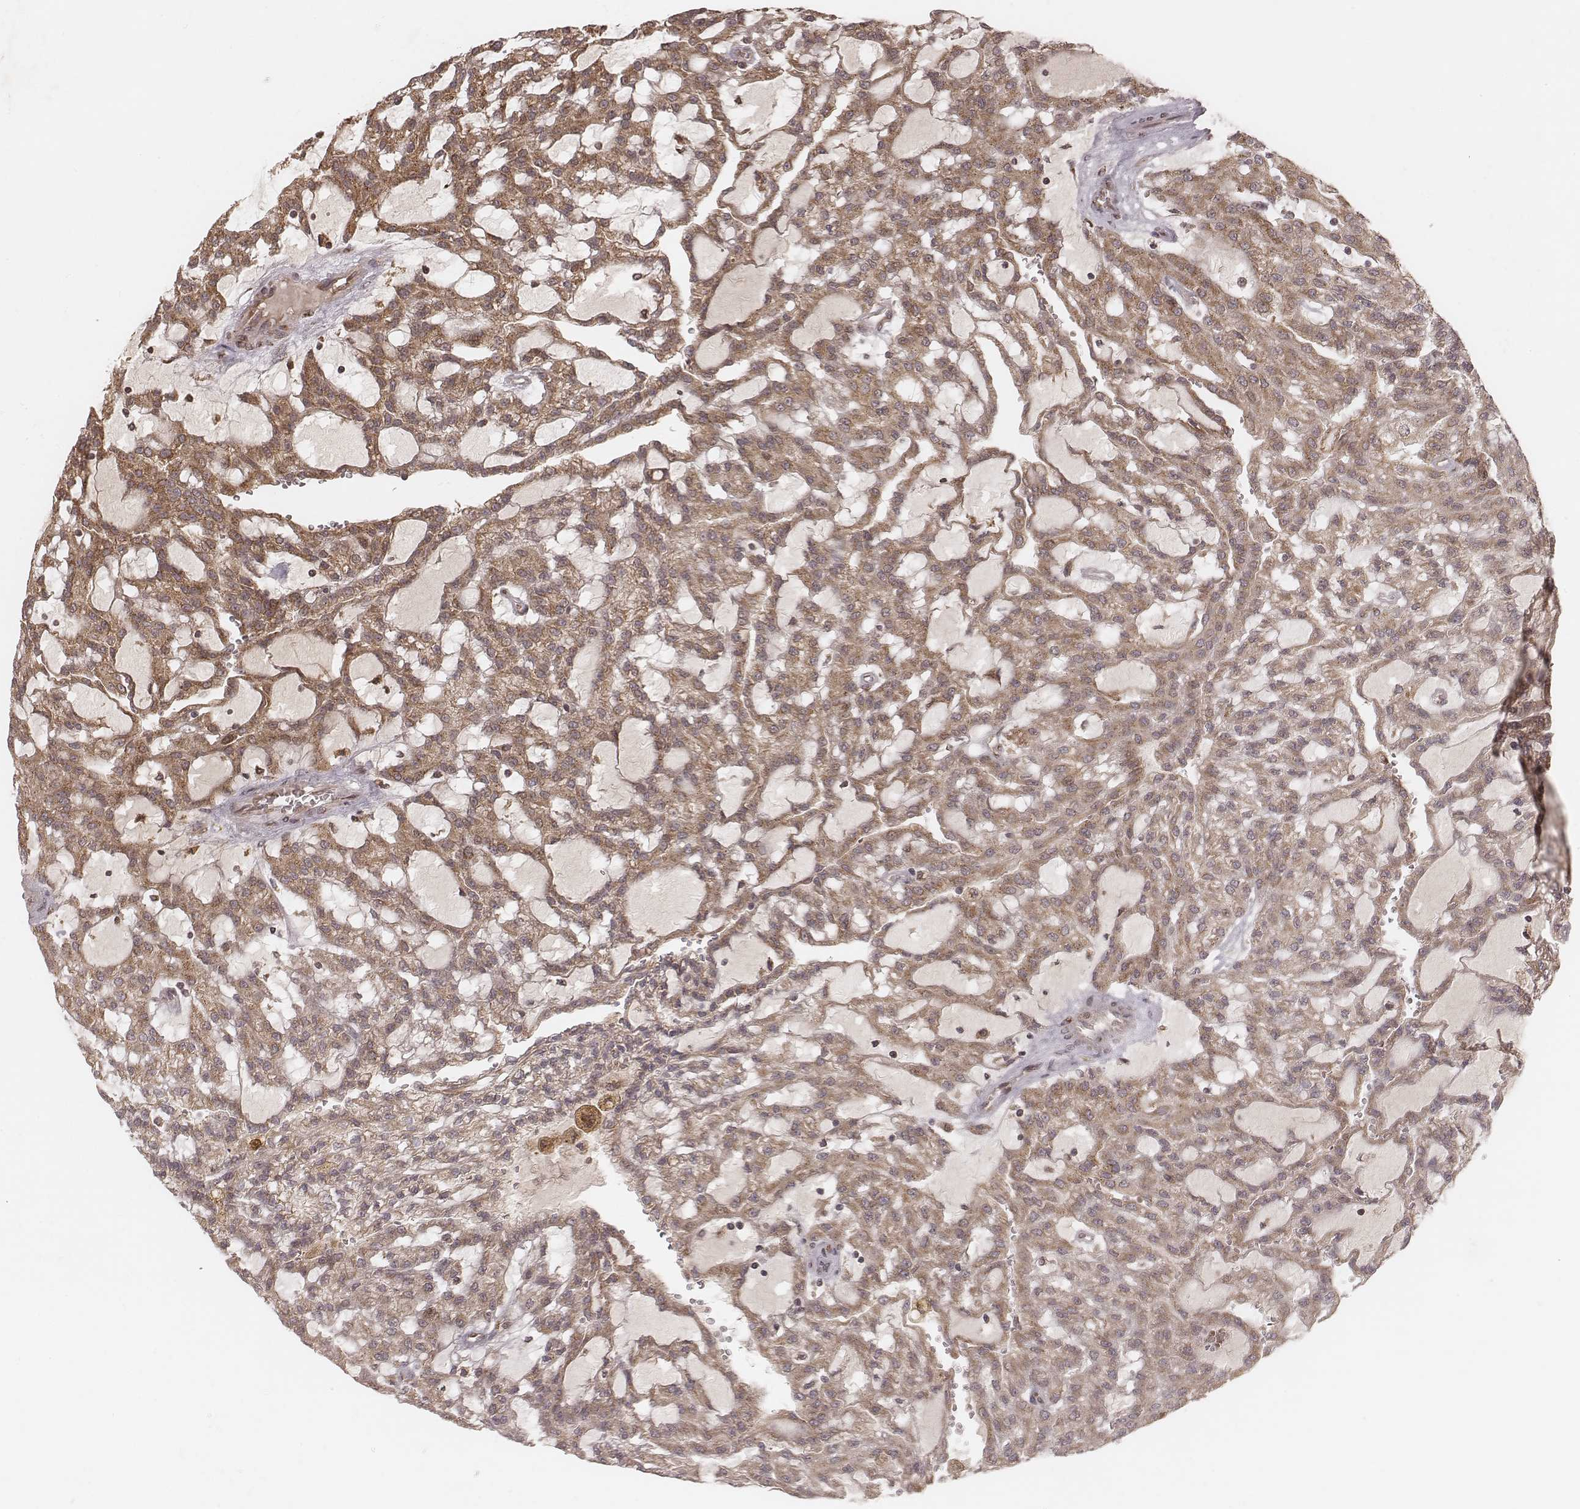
{"staining": {"intensity": "moderate", "quantity": ">75%", "location": "cytoplasmic/membranous"}, "tissue": "renal cancer", "cell_type": "Tumor cells", "image_type": "cancer", "snomed": [{"axis": "morphology", "description": "Adenocarcinoma, NOS"}, {"axis": "topography", "description": "Kidney"}], "caption": "Protein analysis of renal cancer tissue shows moderate cytoplasmic/membranous expression in about >75% of tumor cells.", "gene": "MYO19", "patient": {"sex": "male", "age": 63}}